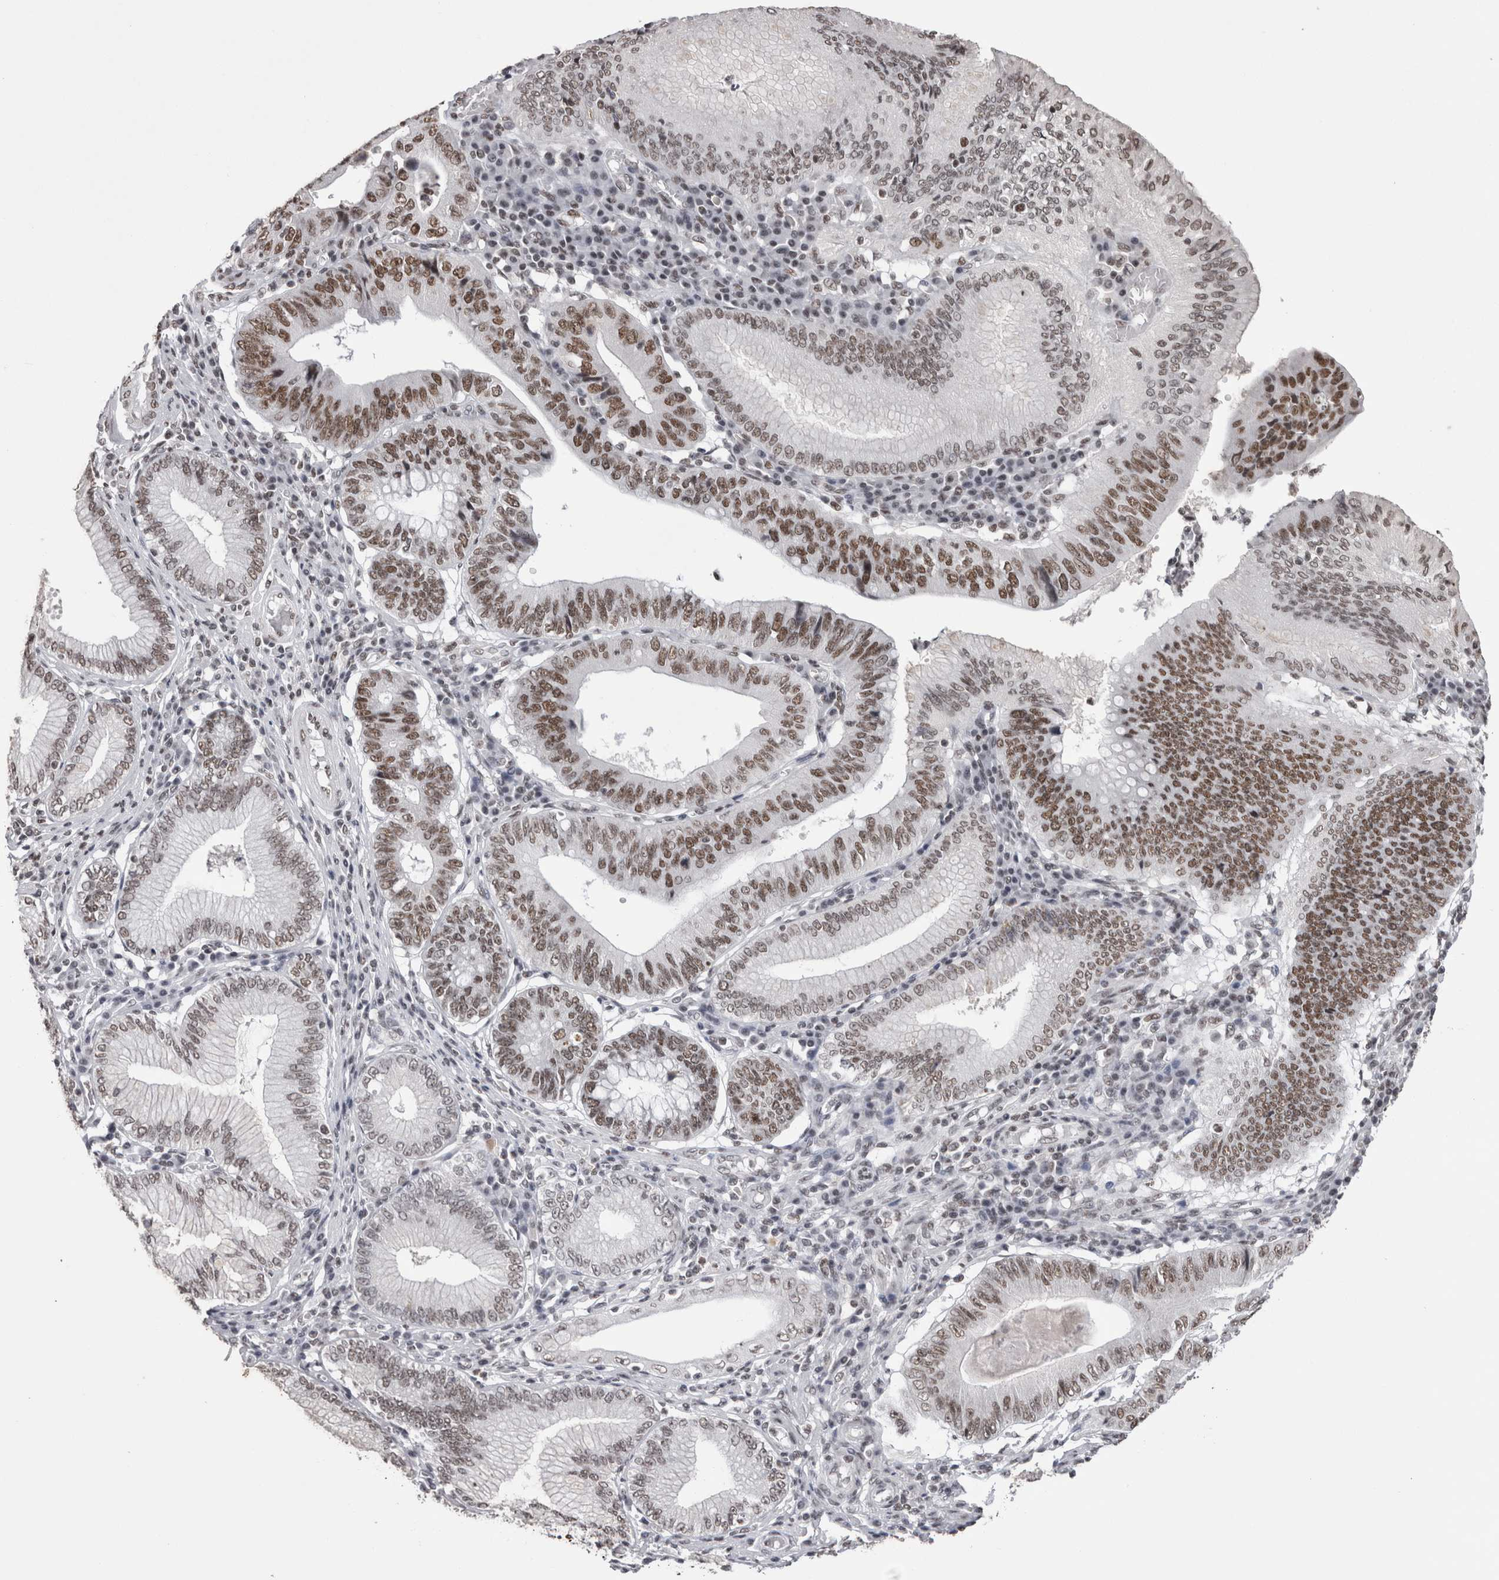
{"staining": {"intensity": "moderate", "quantity": ">75%", "location": "nuclear"}, "tissue": "stomach cancer", "cell_type": "Tumor cells", "image_type": "cancer", "snomed": [{"axis": "morphology", "description": "Adenocarcinoma, NOS"}, {"axis": "topography", "description": "Stomach"}], "caption": "Tumor cells exhibit medium levels of moderate nuclear expression in about >75% of cells in human stomach adenocarcinoma. The staining was performed using DAB (3,3'-diaminobenzidine), with brown indicating positive protein expression. Nuclei are stained blue with hematoxylin.", "gene": "SMC1A", "patient": {"sex": "male", "age": 59}}